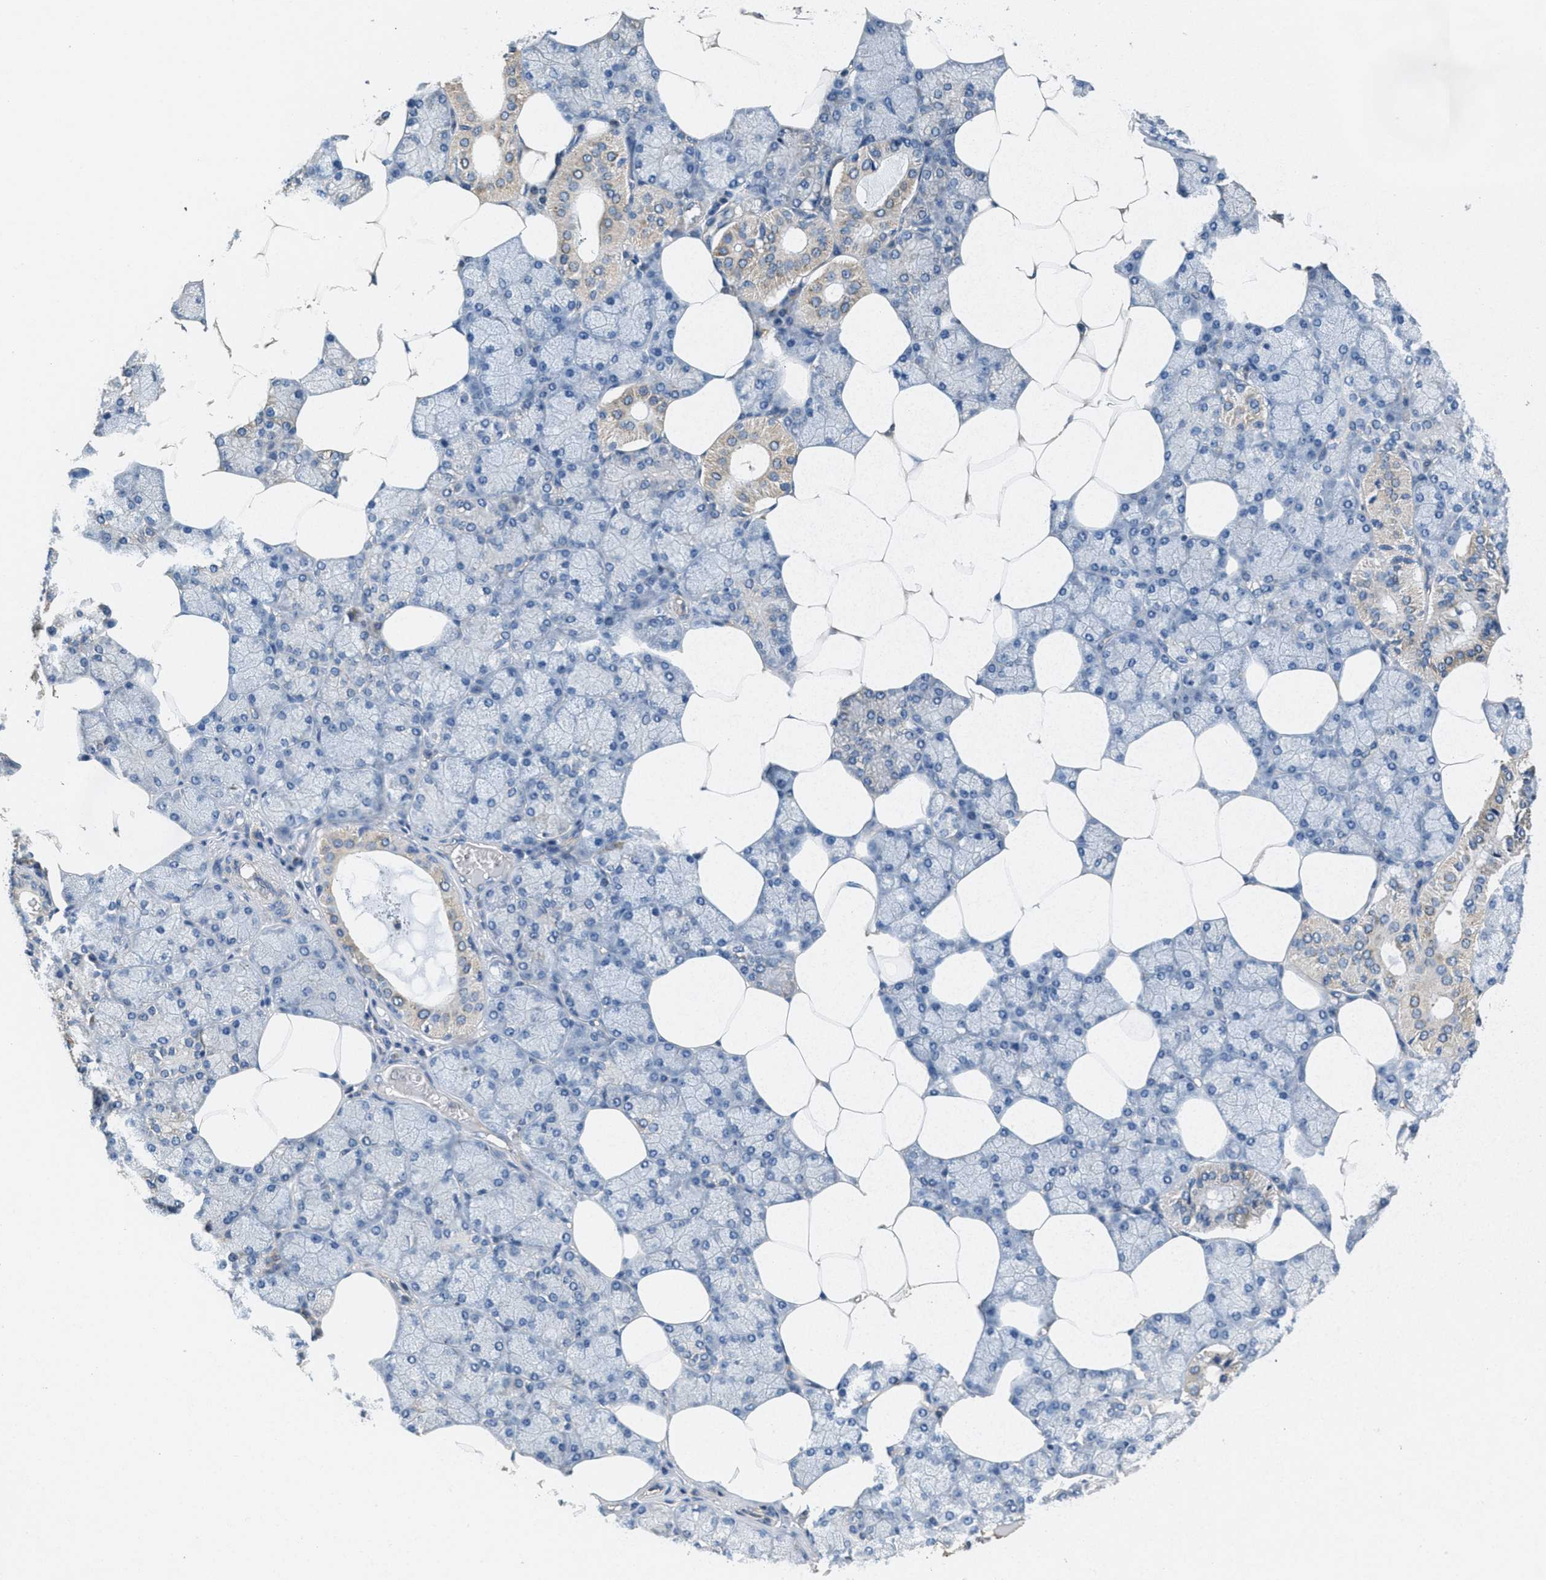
{"staining": {"intensity": "moderate", "quantity": "<25%", "location": "cytoplasmic/membranous"}, "tissue": "salivary gland", "cell_type": "Glandular cells", "image_type": "normal", "snomed": [{"axis": "morphology", "description": "Normal tissue, NOS"}, {"axis": "topography", "description": "Salivary gland"}], "caption": "Protein staining exhibits moderate cytoplasmic/membranous expression in about <25% of glandular cells in normal salivary gland.", "gene": "TOMM70", "patient": {"sex": "male", "age": 62}}